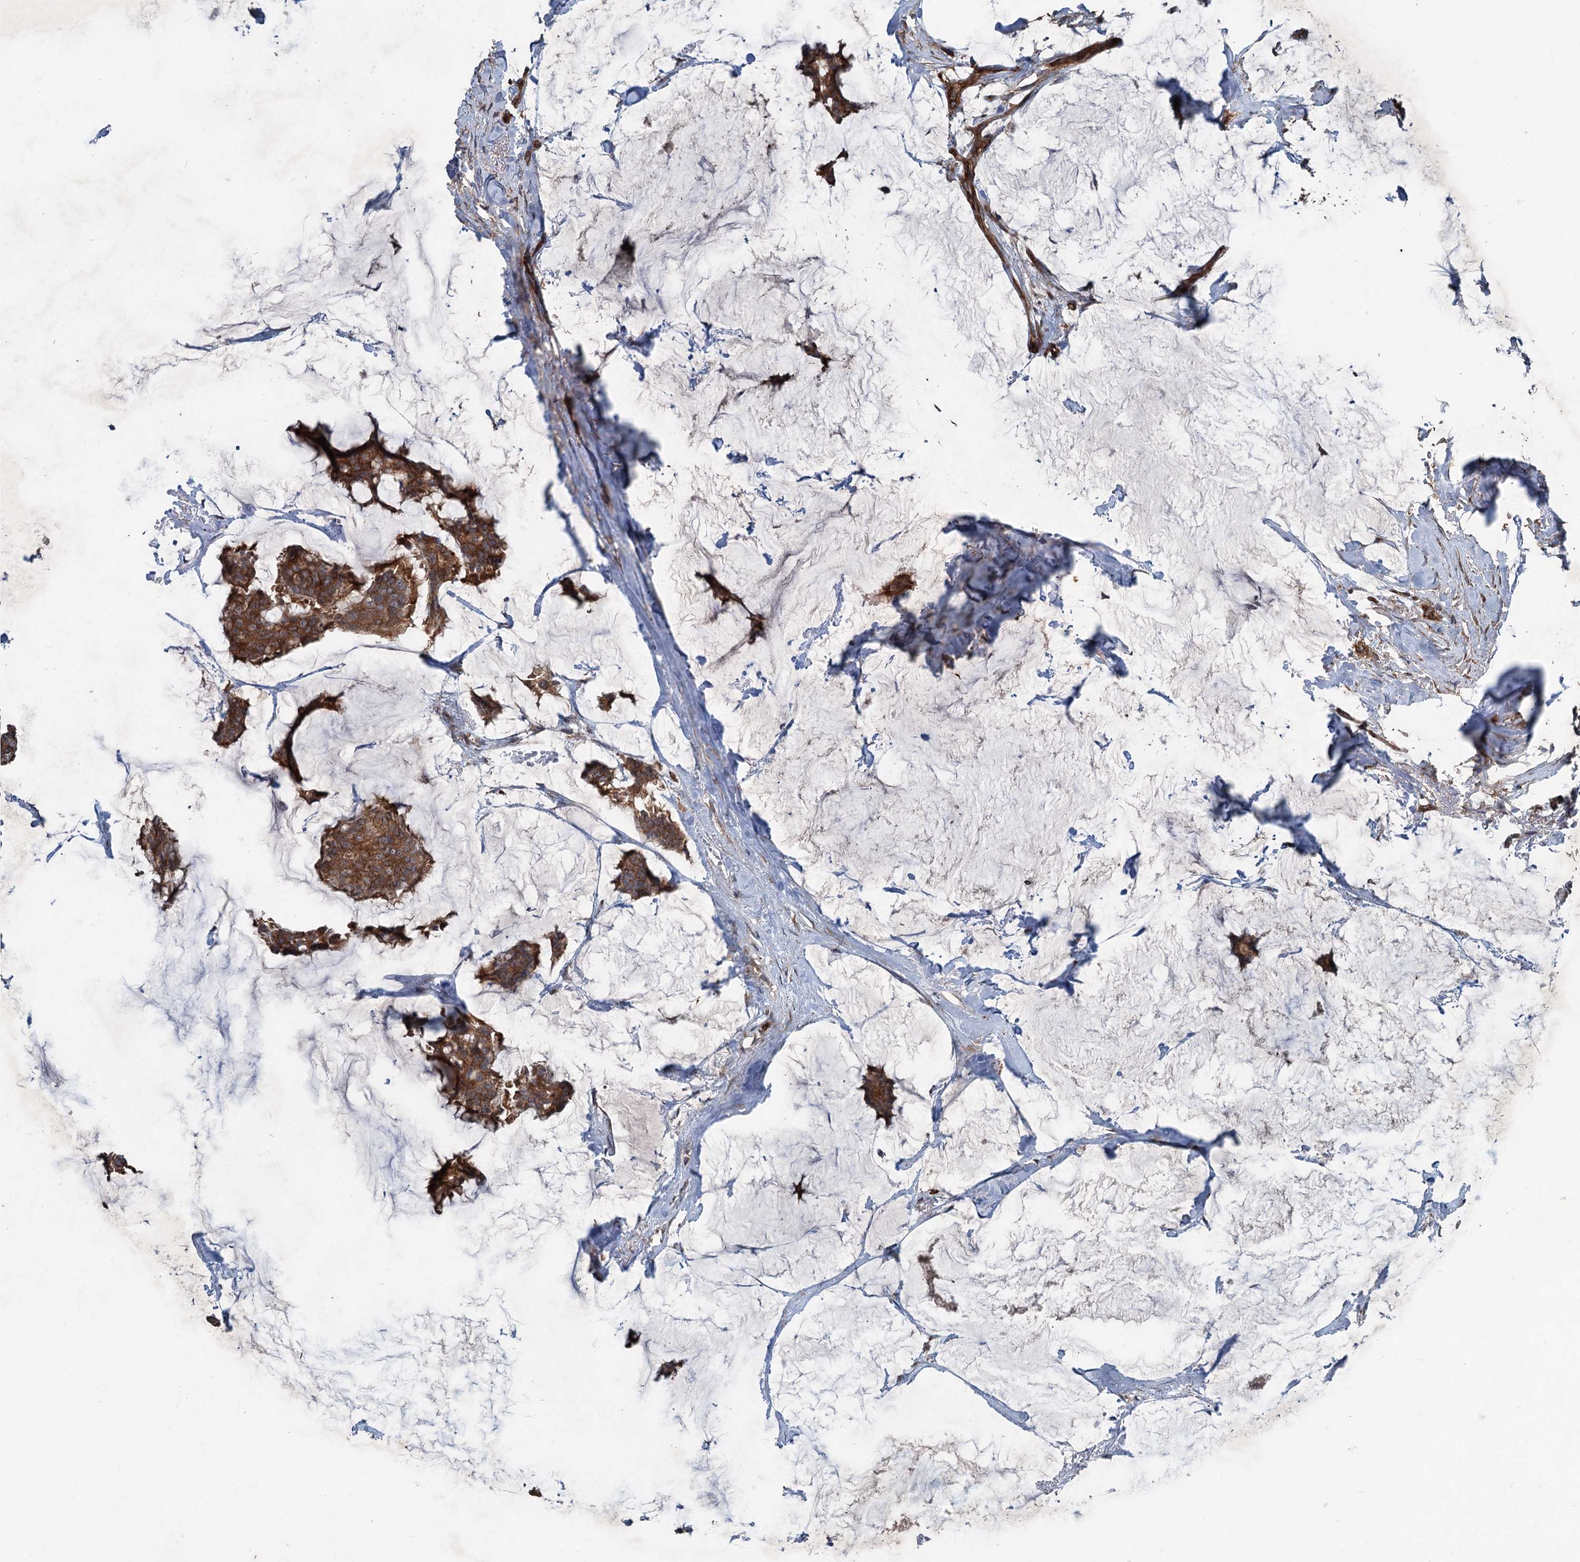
{"staining": {"intensity": "strong", "quantity": ">75%", "location": "cytoplasmic/membranous"}, "tissue": "breast cancer", "cell_type": "Tumor cells", "image_type": "cancer", "snomed": [{"axis": "morphology", "description": "Duct carcinoma"}, {"axis": "topography", "description": "Breast"}], "caption": "Infiltrating ductal carcinoma (breast) stained for a protein (brown) demonstrates strong cytoplasmic/membranous positive expression in approximately >75% of tumor cells.", "gene": "RNF214", "patient": {"sex": "female", "age": 93}}